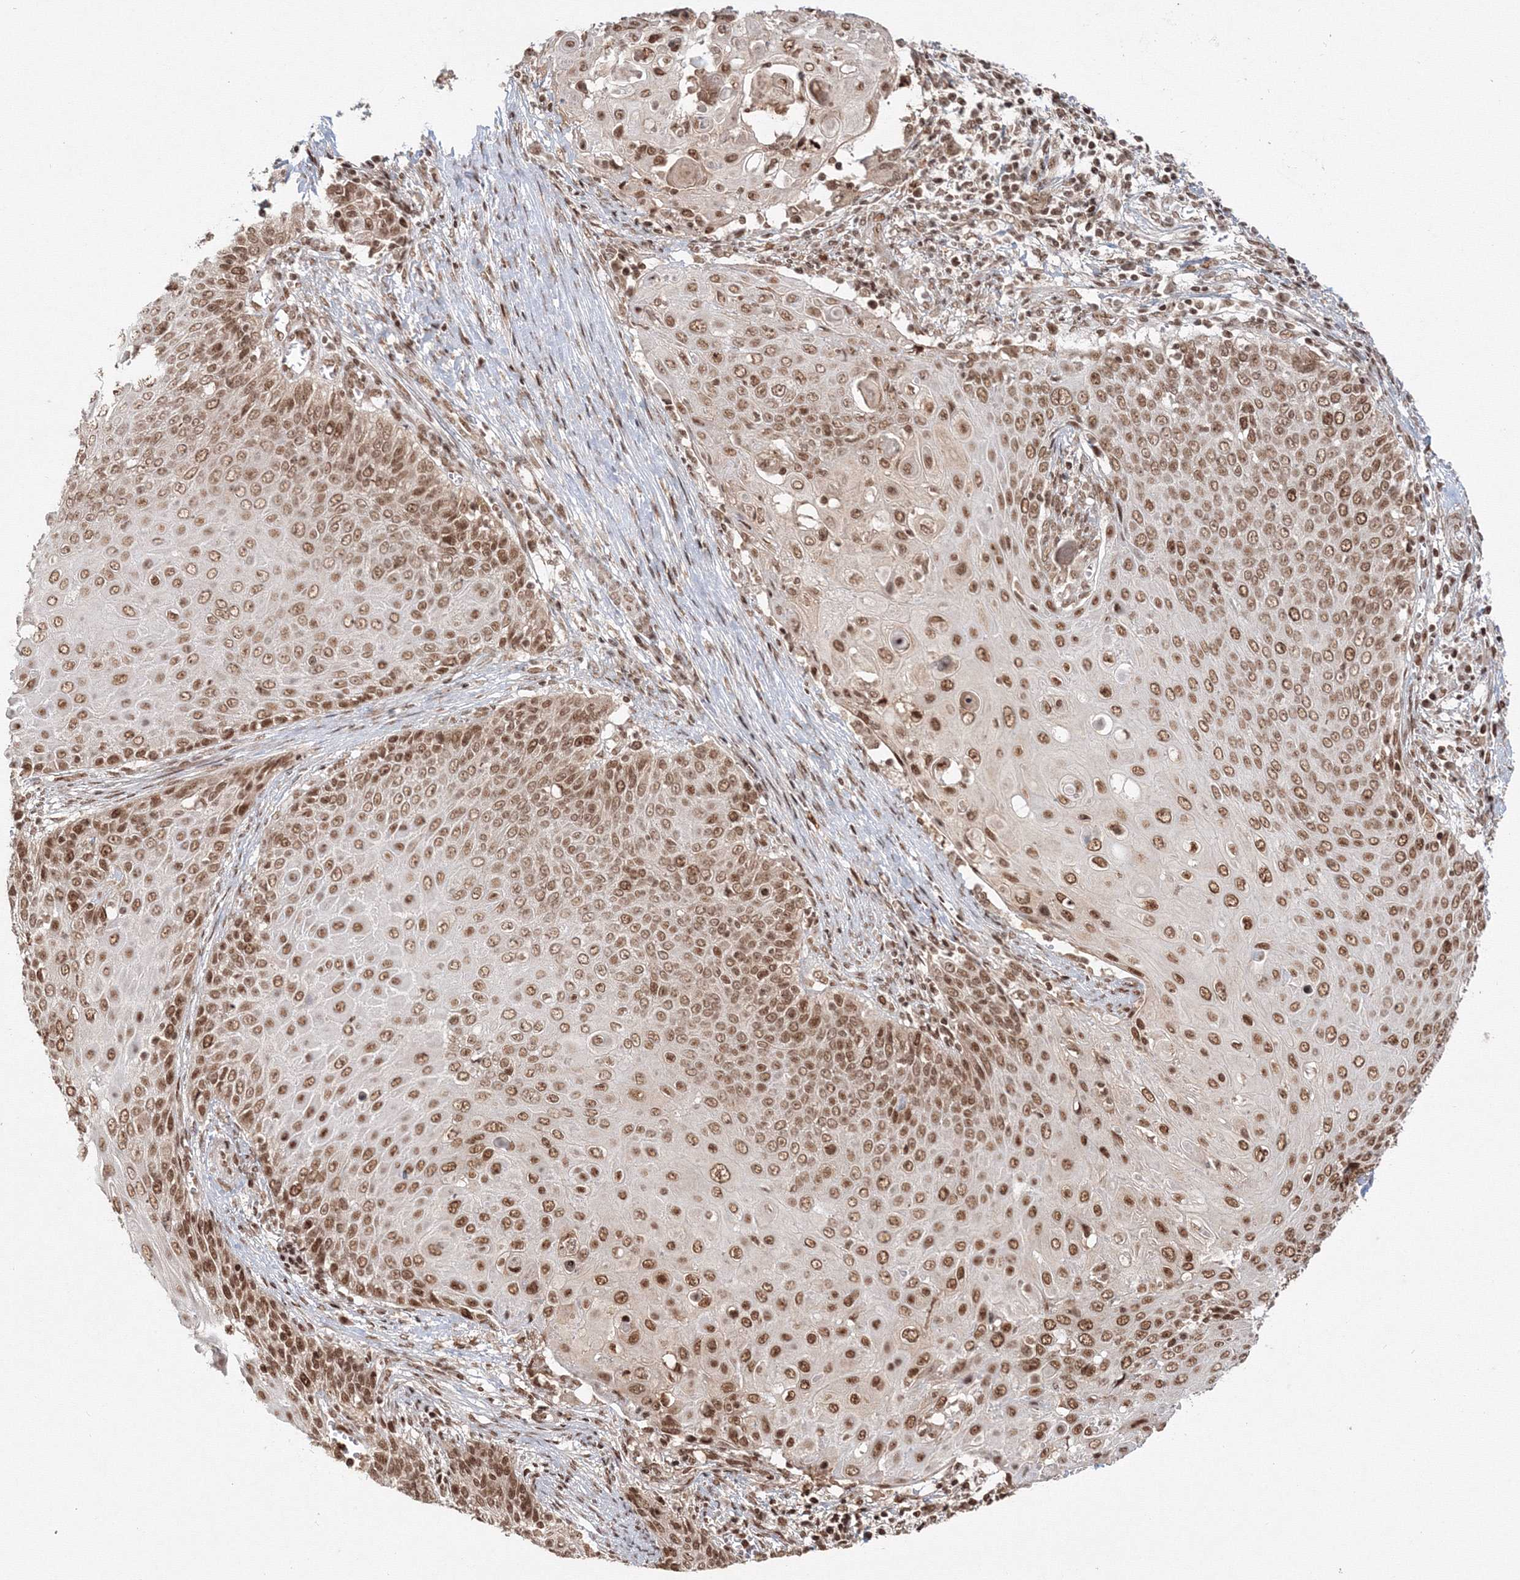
{"staining": {"intensity": "moderate", "quantity": ">75%", "location": "nuclear"}, "tissue": "cervical cancer", "cell_type": "Tumor cells", "image_type": "cancer", "snomed": [{"axis": "morphology", "description": "Squamous cell carcinoma, NOS"}, {"axis": "topography", "description": "Cervix"}], "caption": "Brown immunohistochemical staining in human cervical squamous cell carcinoma displays moderate nuclear expression in approximately >75% of tumor cells.", "gene": "KIF20A", "patient": {"sex": "female", "age": 39}}